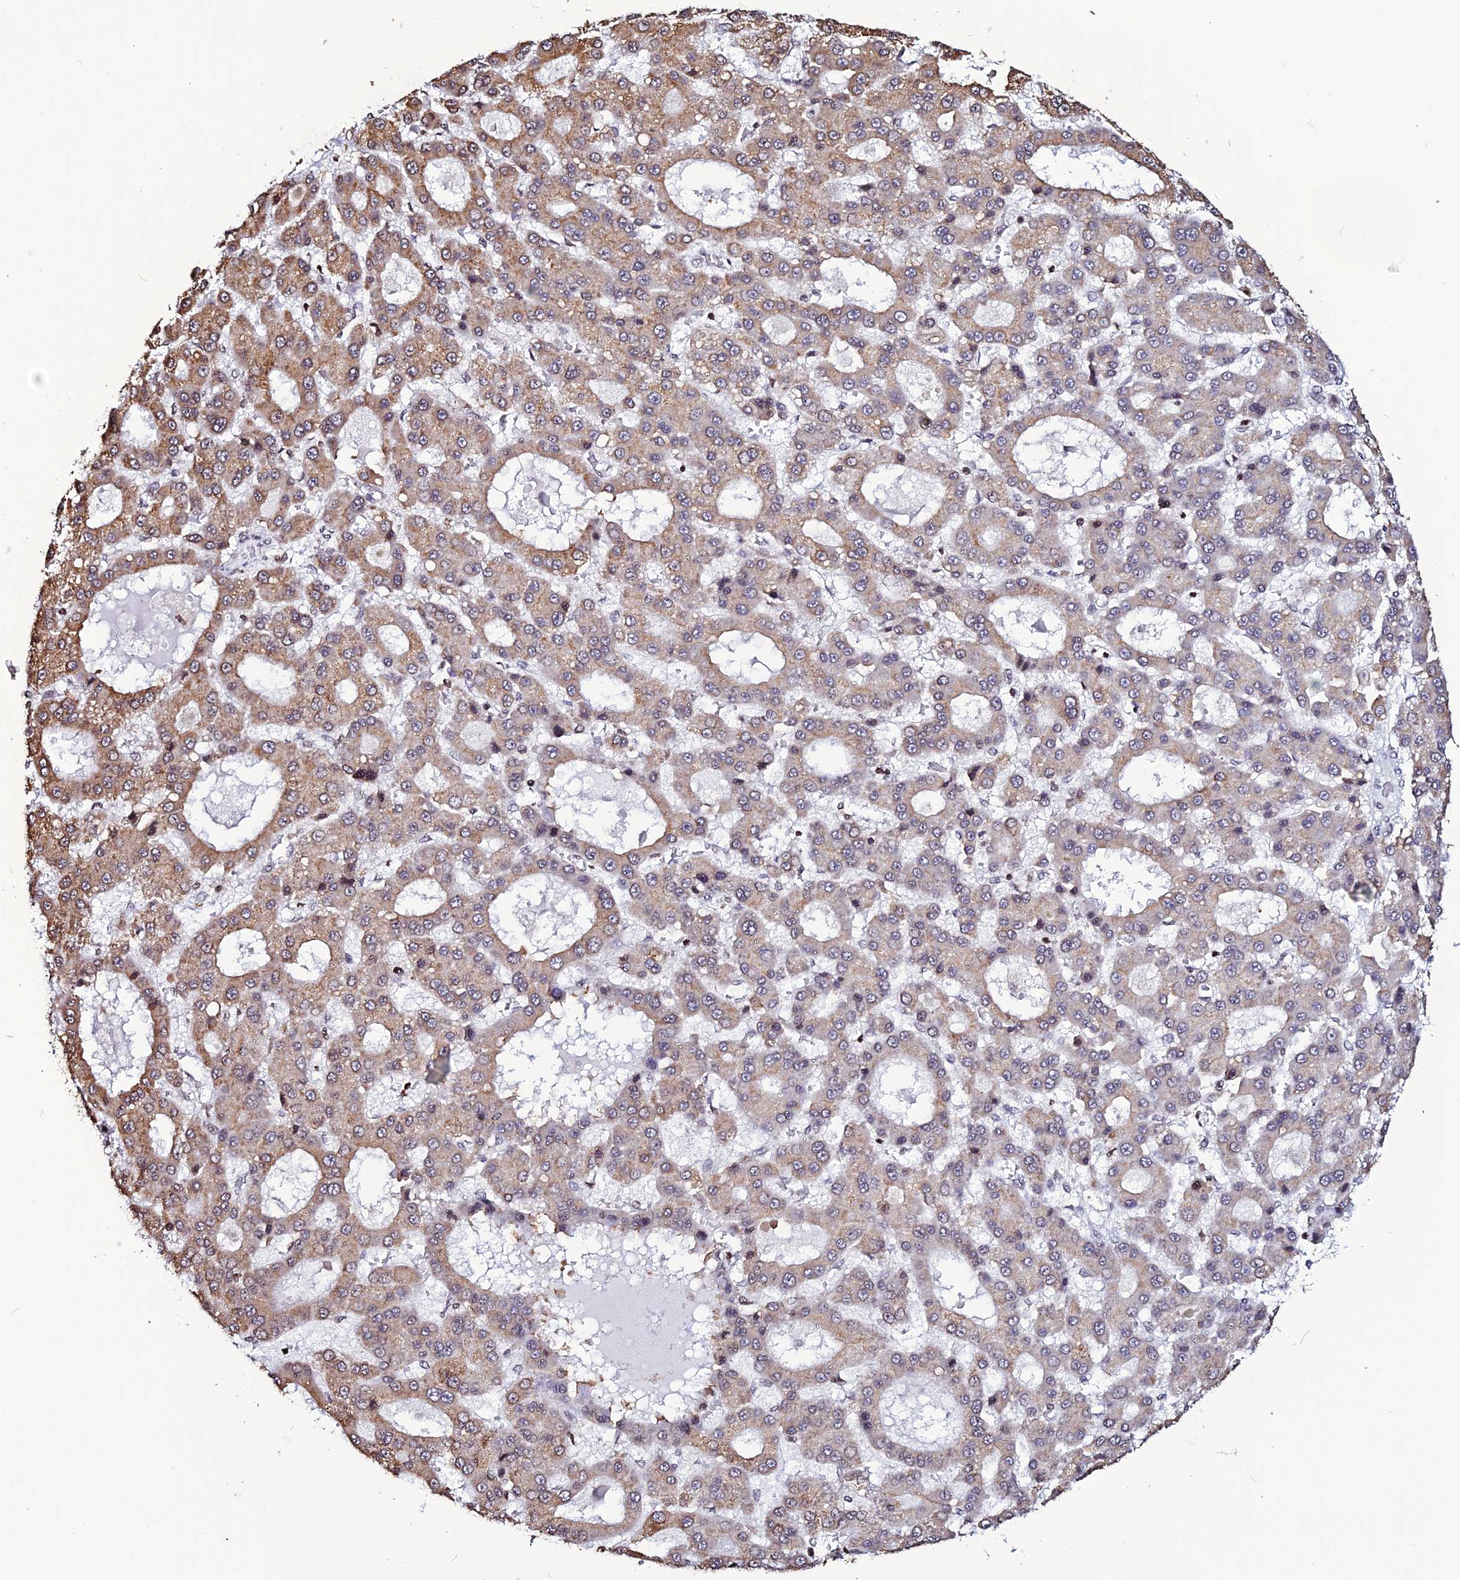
{"staining": {"intensity": "weak", "quantity": ">75%", "location": "cytoplasmic/membranous"}, "tissue": "liver cancer", "cell_type": "Tumor cells", "image_type": "cancer", "snomed": [{"axis": "morphology", "description": "Carcinoma, Hepatocellular, NOS"}, {"axis": "topography", "description": "Liver"}], "caption": "Protein staining shows weak cytoplasmic/membranous expression in approximately >75% of tumor cells in hepatocellular carcinoma (liver). Using DAB (3,3'-diaminobenzidine) (brown) and hematoxylin (blue) stains, captured at high magnification using brightfield microscopy.", "gene": "MACROH2A2", "patient": {"sex": "male", "age": 70}}